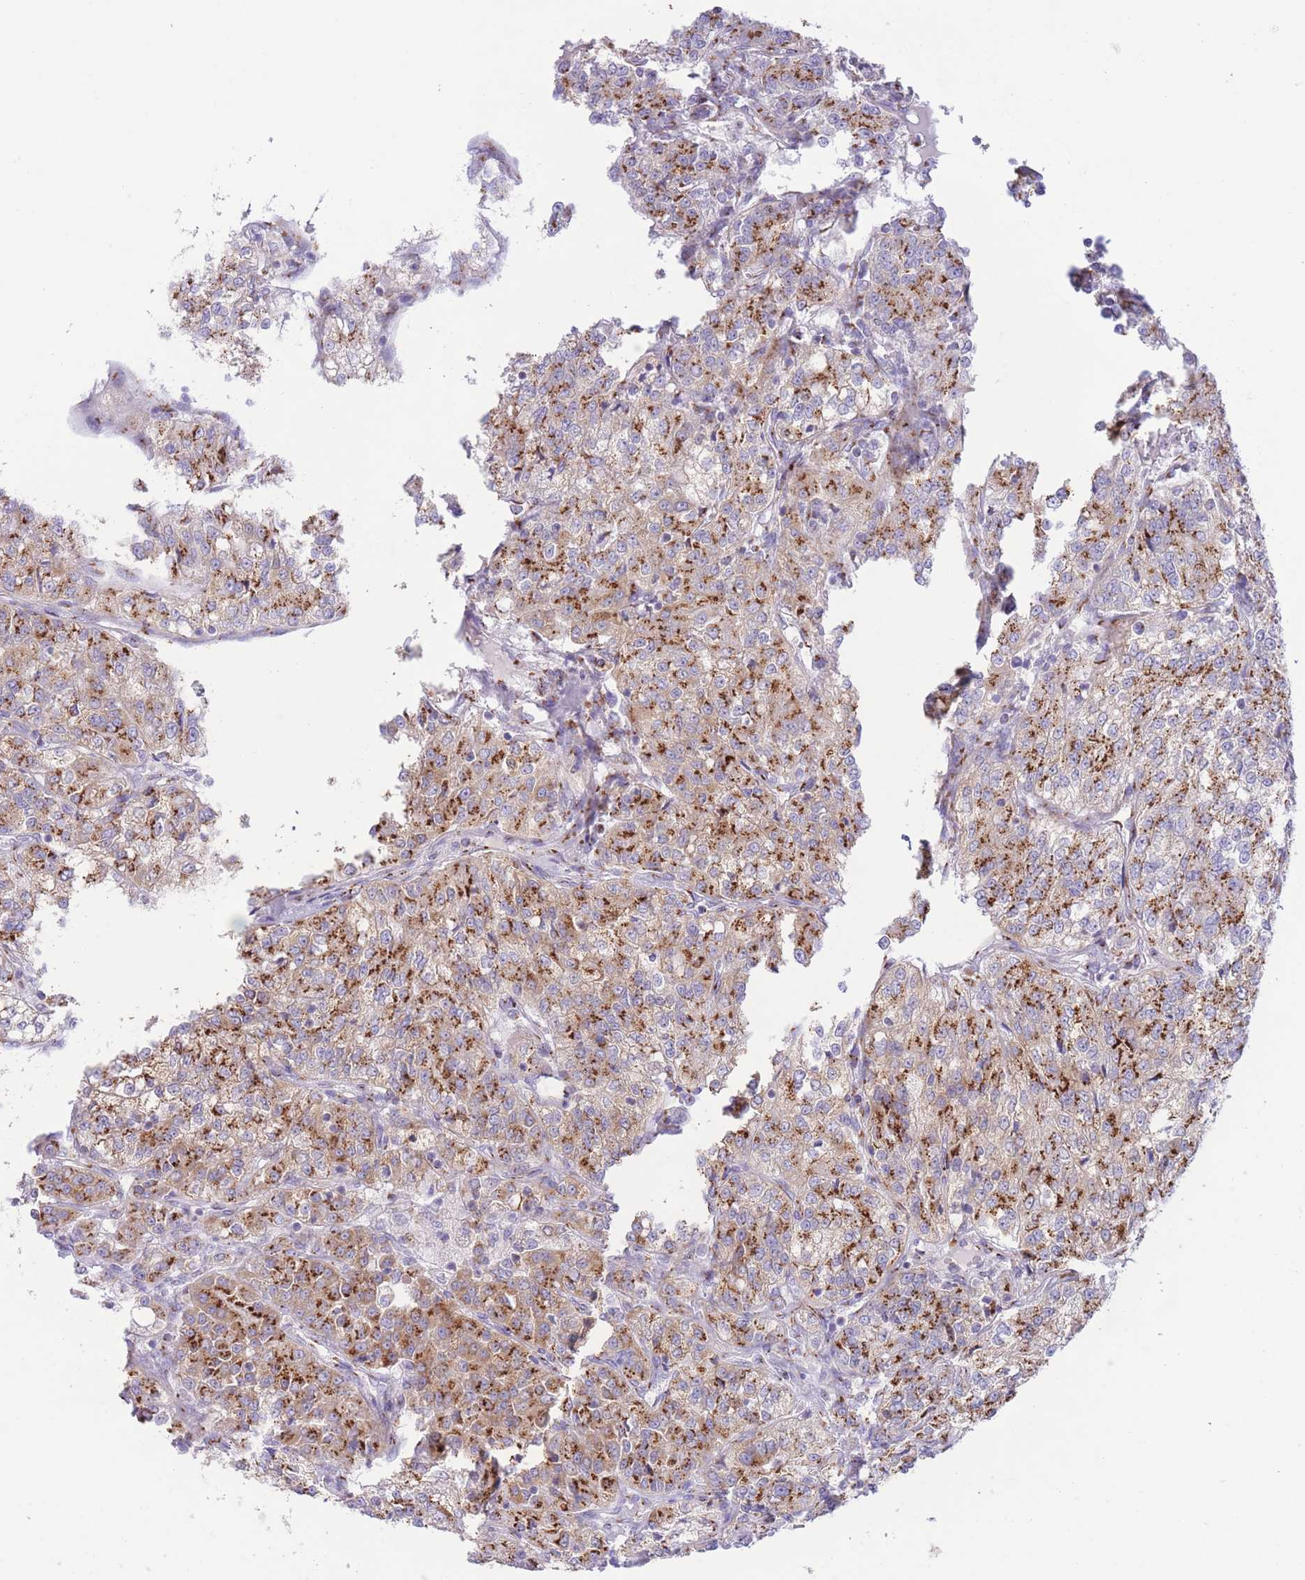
{"staining": {"intensity": "strong", "quantity": ">75%", "location": "cytoplasmic/membranous"}, "tissue": "renal cancer", "cell_type": "Tumor cells", "image_type": "cancer", "snomed": [{"axis": "morphology", "description": "Adenocarcinoma, NOS"}, {"axis": "topography", "description": "Kidney"}], "caption": "This photomicrograph shows IHC staining of human renal adenocarcinoma, with high strong cytoplasmic/membranous staining in approximately >75% of tumor cells.", "gene": "MPND", "patient": {"sex": "female", "age": 63}}